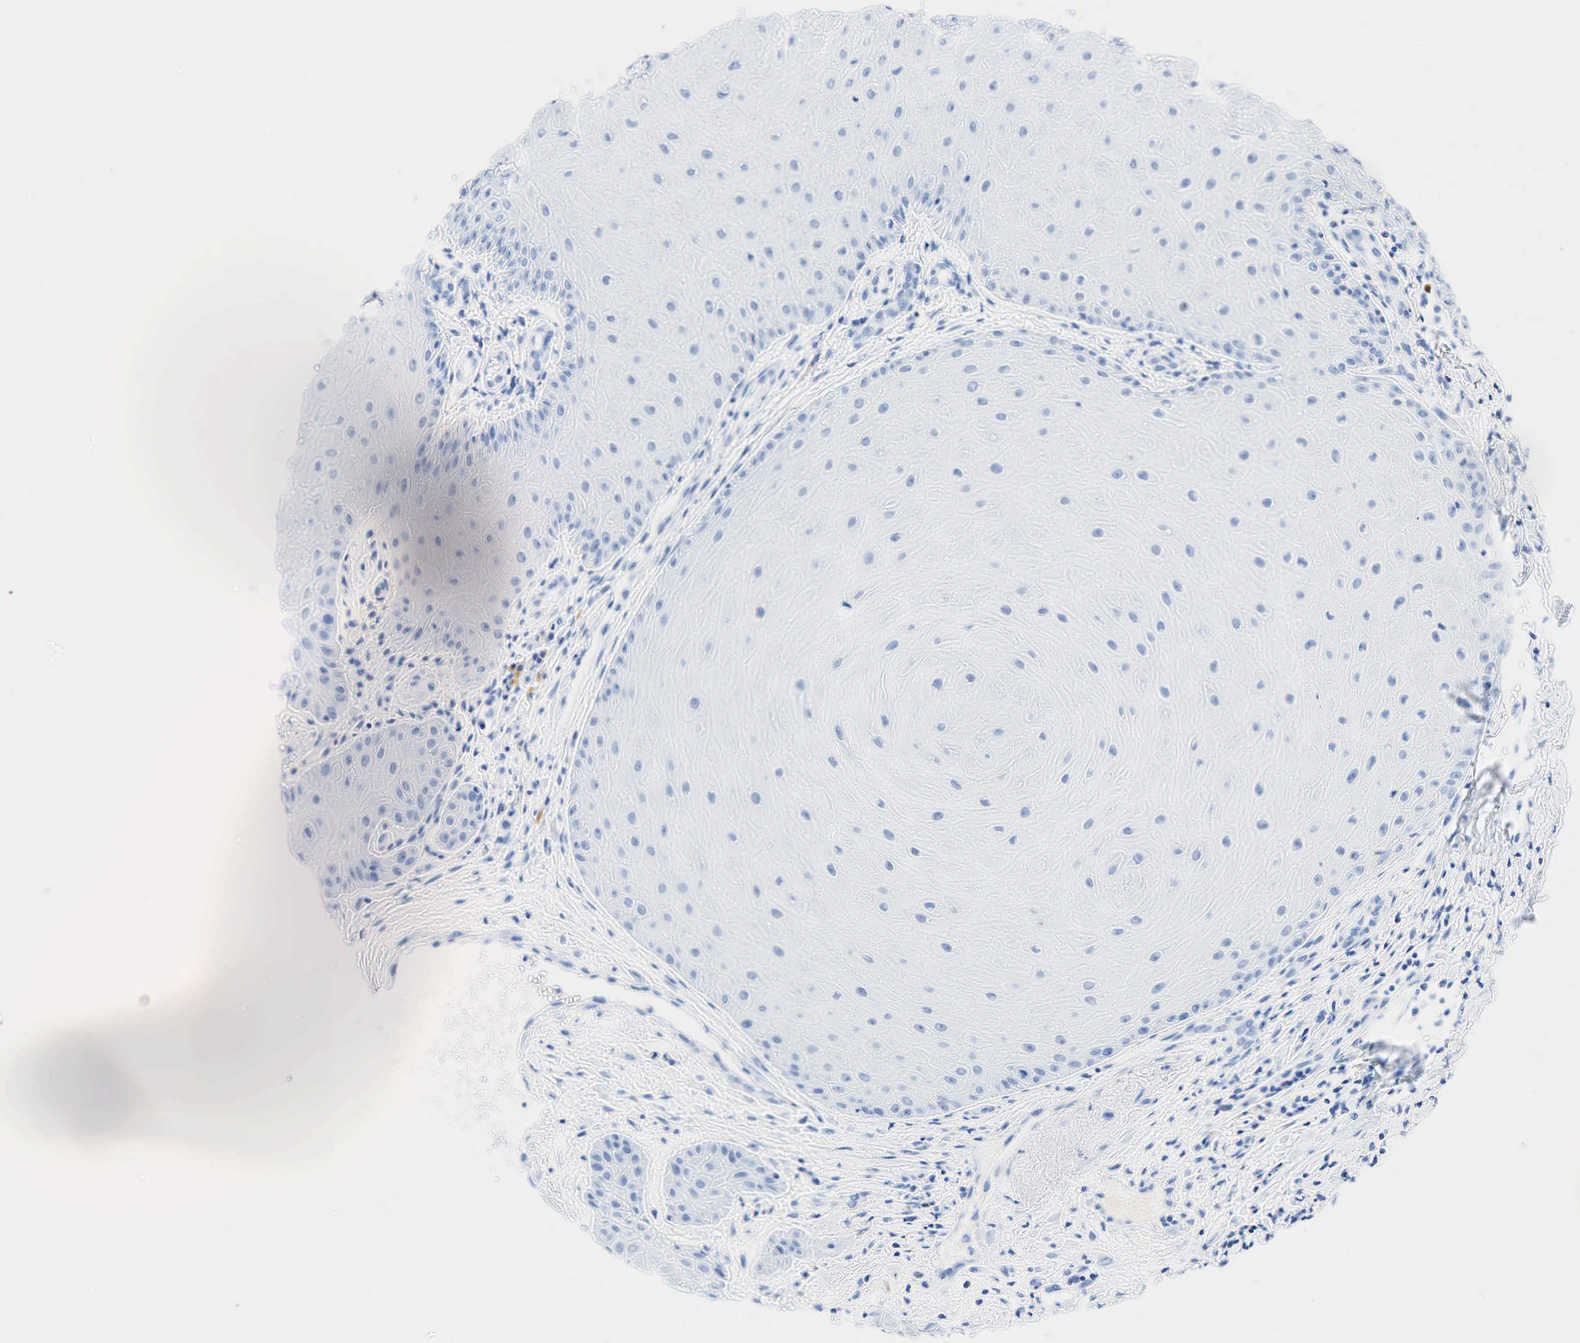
{"staining": {"intensity": "negative", "quantity": "none", "location": "none"}, "tissue": "skin cancer", "cell_type": "Tumor cells", "image_type": "cancer", "snomed": [{"axis": "morphology", "description": "Squamous cell carcinoma, NOS"}, {"axis": "topography", "description": "Skin"}], "caption": "Immunohistochemistry (IHC) micrograph of human squamous cell carcinoma (skin) stained for a protein (brown), which displays no expression in tumor cells.", "gene": "INHA", "patient": {"sex": "male", "age": 57}}